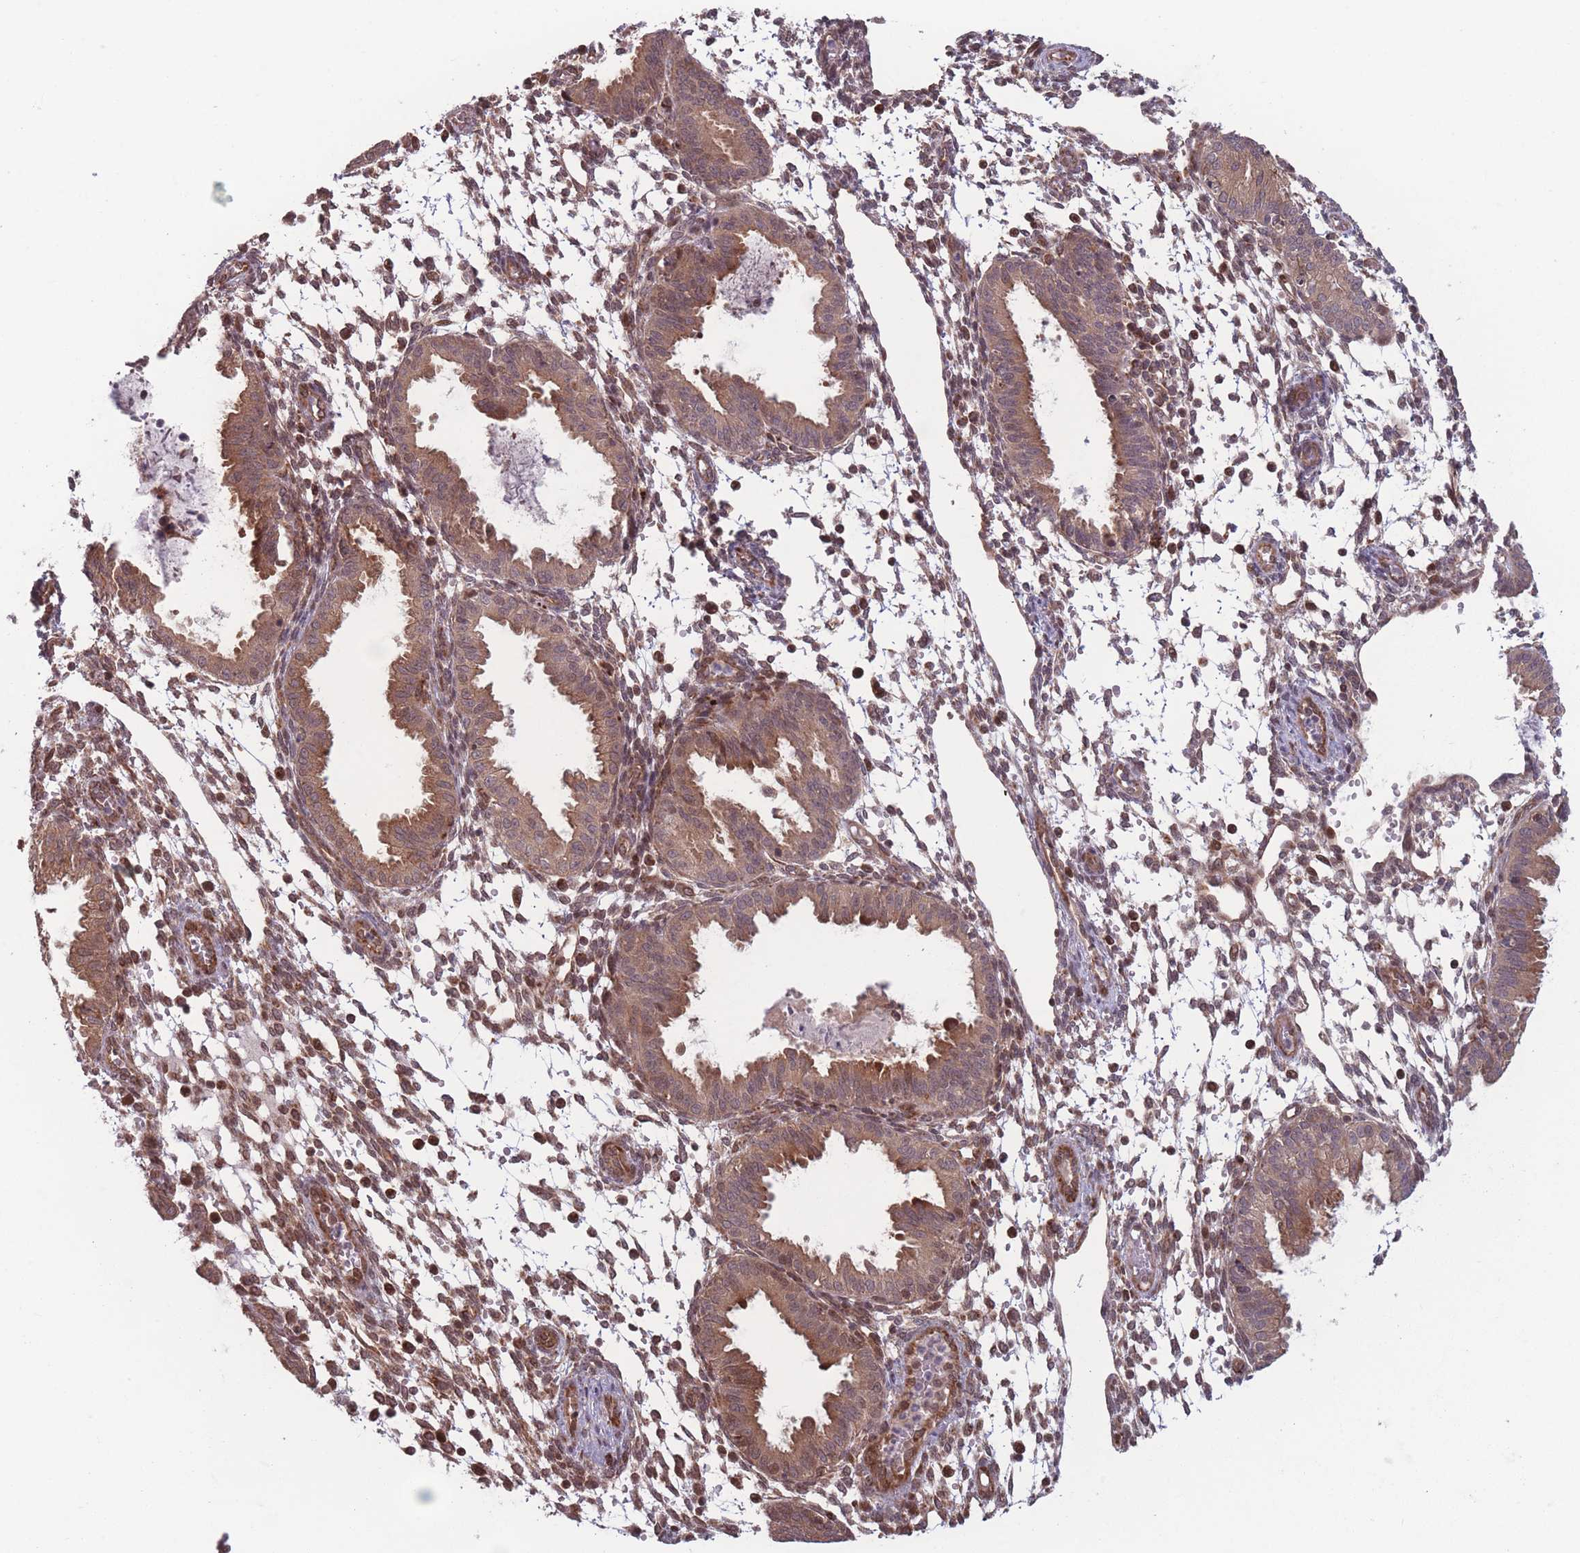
{"staining": {"intensity": "moderate", "quantity": "25%-75%", "location": "cytoplasmic/membranous,nuclear"}, "tissue": "endometrium", "cell_type": "Cells in endometrial stroma", "image_type": "normal", "snomed": [{"axis": "morphology", "description": "Normal tissue, NOS"}, {"axis": "topography", "description": "Endometrium"}], "caption": "This photomicrograph reveals IHC staining of unremarkable human endometrium, with medium moderate cytoplasmic/membranous,nuclear staining in approximately 25%-75% of cells in endometrial stroma.", "gene": "RPS18", "patient": {"sex": "female", "age": 33}}